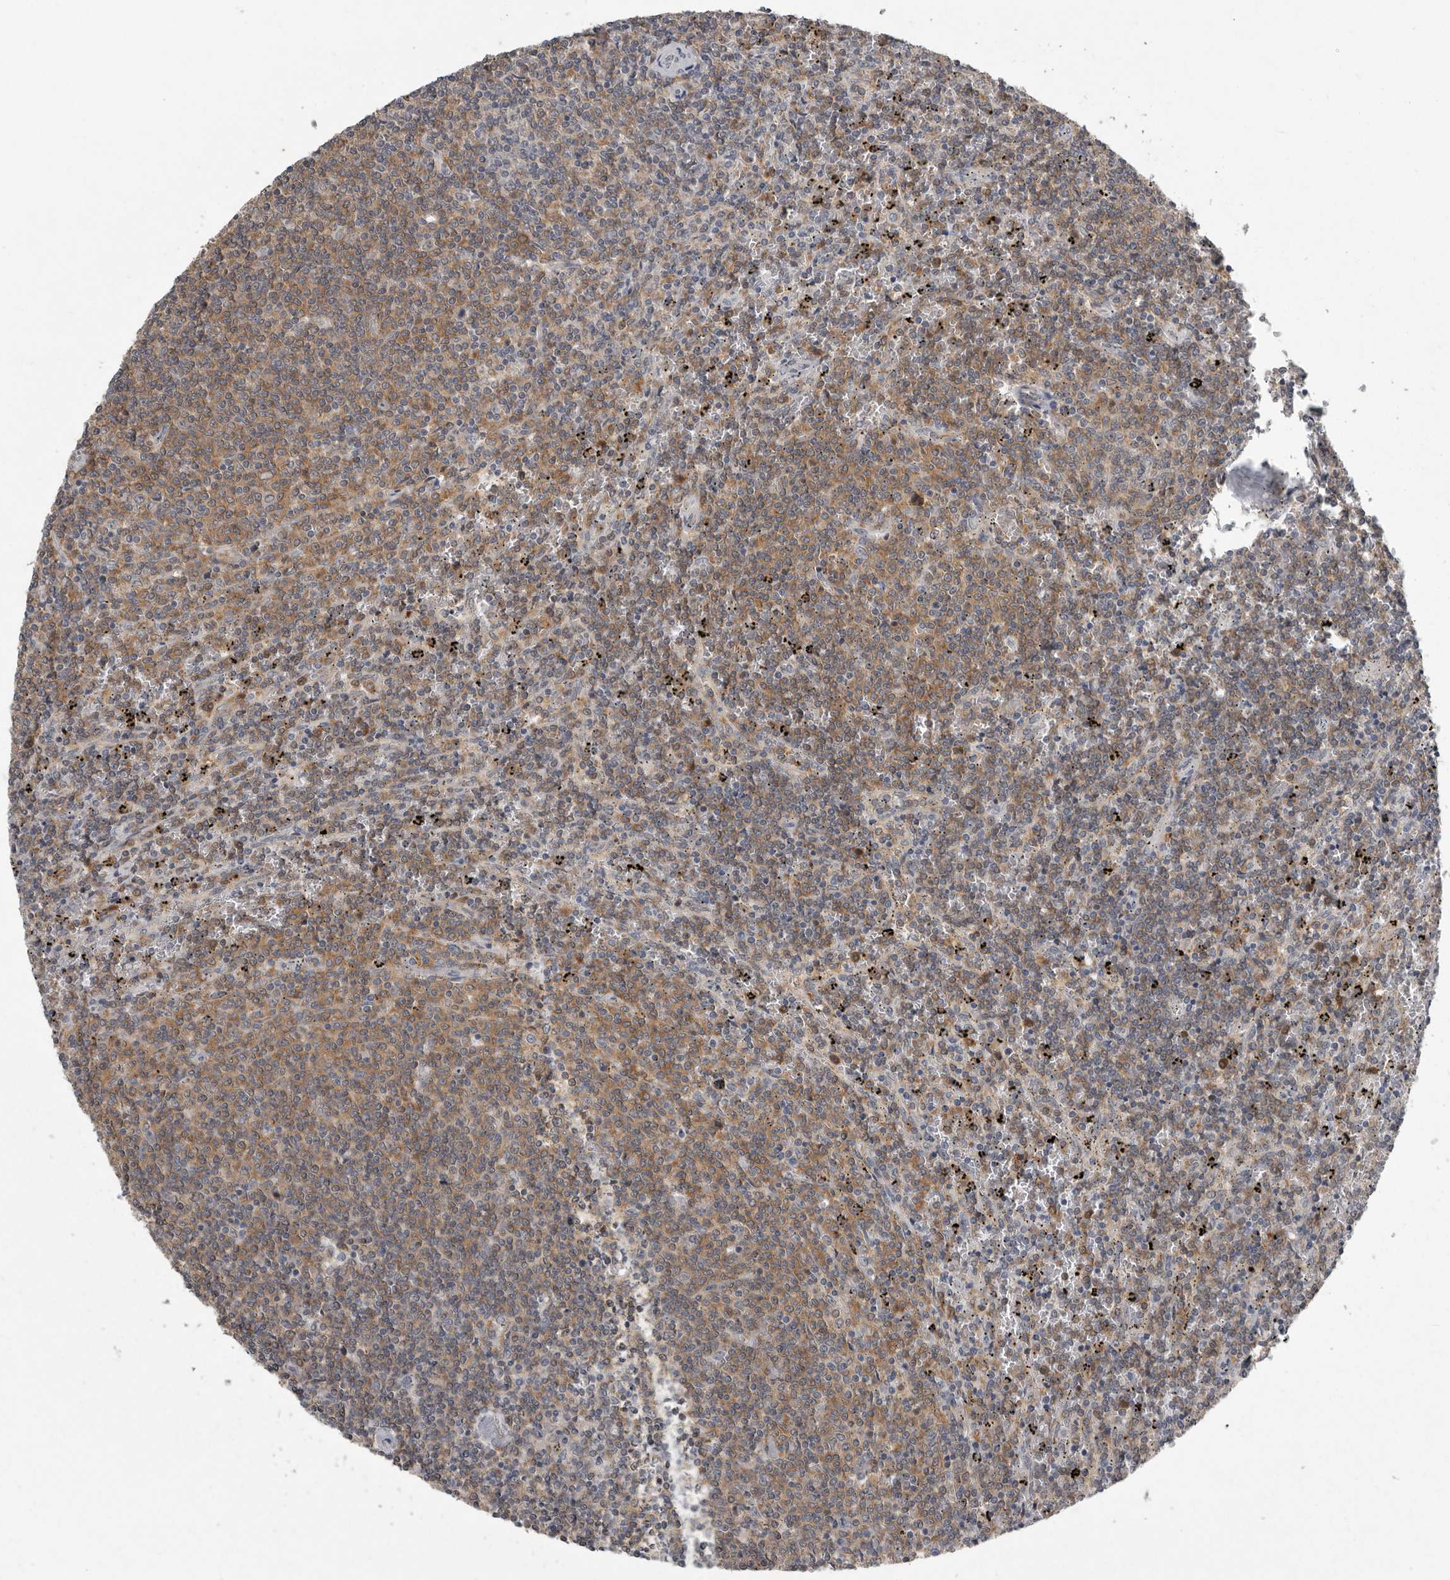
{"staining": {"intensity": "moderate", "quantity": "25%-75%", "location": "cytoplasmic/membranous"}, "tissue": "lymphoma", "cell_type": "Tumor cells", "image_type": "cancer", "snomed": [{"axis": "morphology", "description": "Malignant lymphoma, non-Hodgkin's type, Low grade"}, {"axis": "topography", "description": "Spleen"}], "caption": "Protein staining of lymphoma tissue shows moderate cytoplasmic/membranous positivity in about 25%-75% of tumor cells.", "gene": "RALGPS2", "patient": {"sex": "female", "age": 50}}